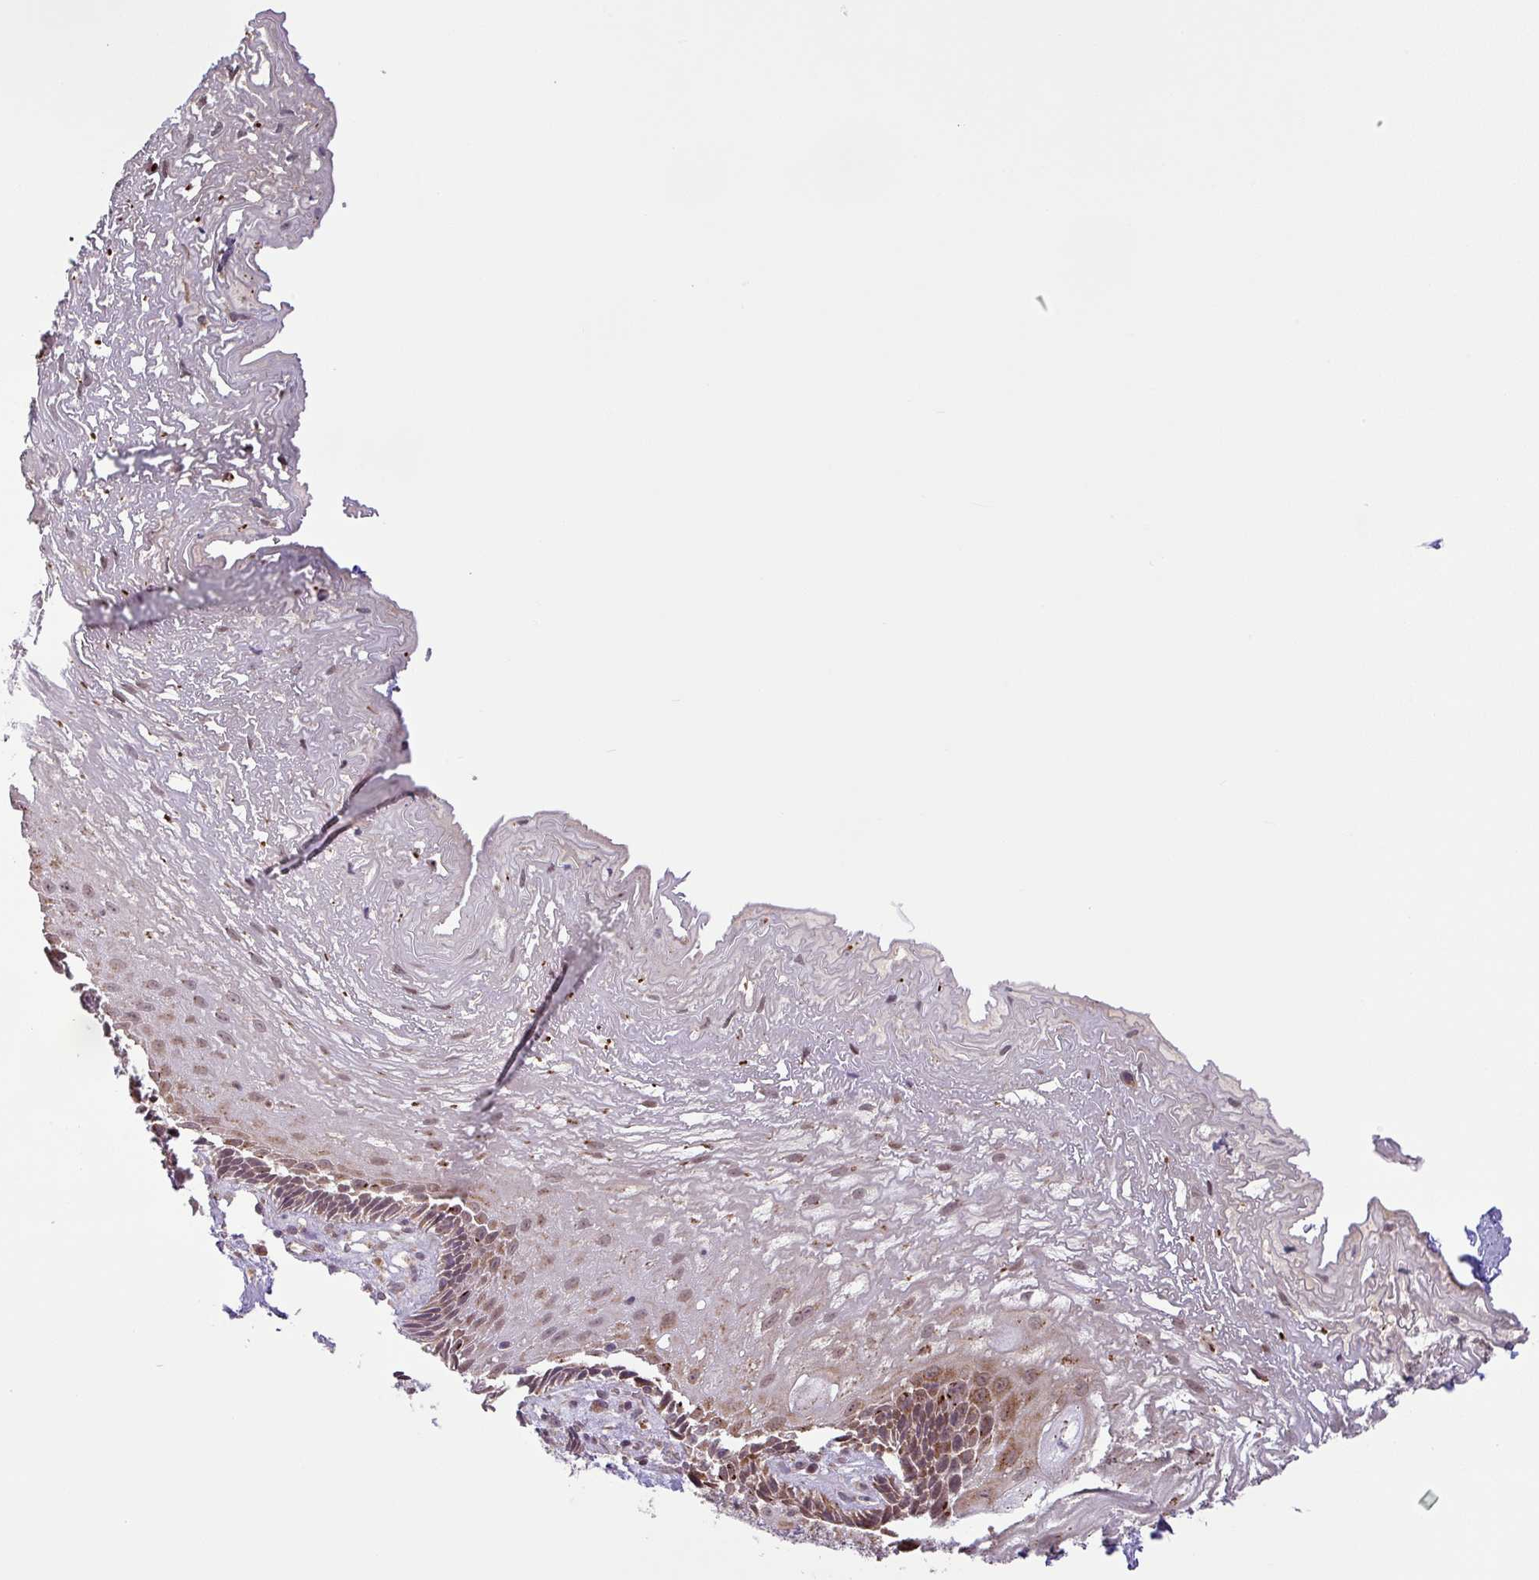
{"staining": {"intensity": "moderate", "quantity": "25%-75%", "location": "cytoplasmic/membranous"}, "tissue": "esophagus", "cell_type": "Squamous epithelial cells", "image_type": "normal", "snomed": [{"axis": "morphology", "description": "Normal tissue, NOS"}, {"axis": "topography", "description": "Esophagus"}], "caption": "Protein staining reveals moderate cytoplasmic/membranous expression in about 25%-75% of squamous epithelial cells in benign esophagus.", "gene": "GALNT12", "patient": {"sex": "male", "age": 60}}